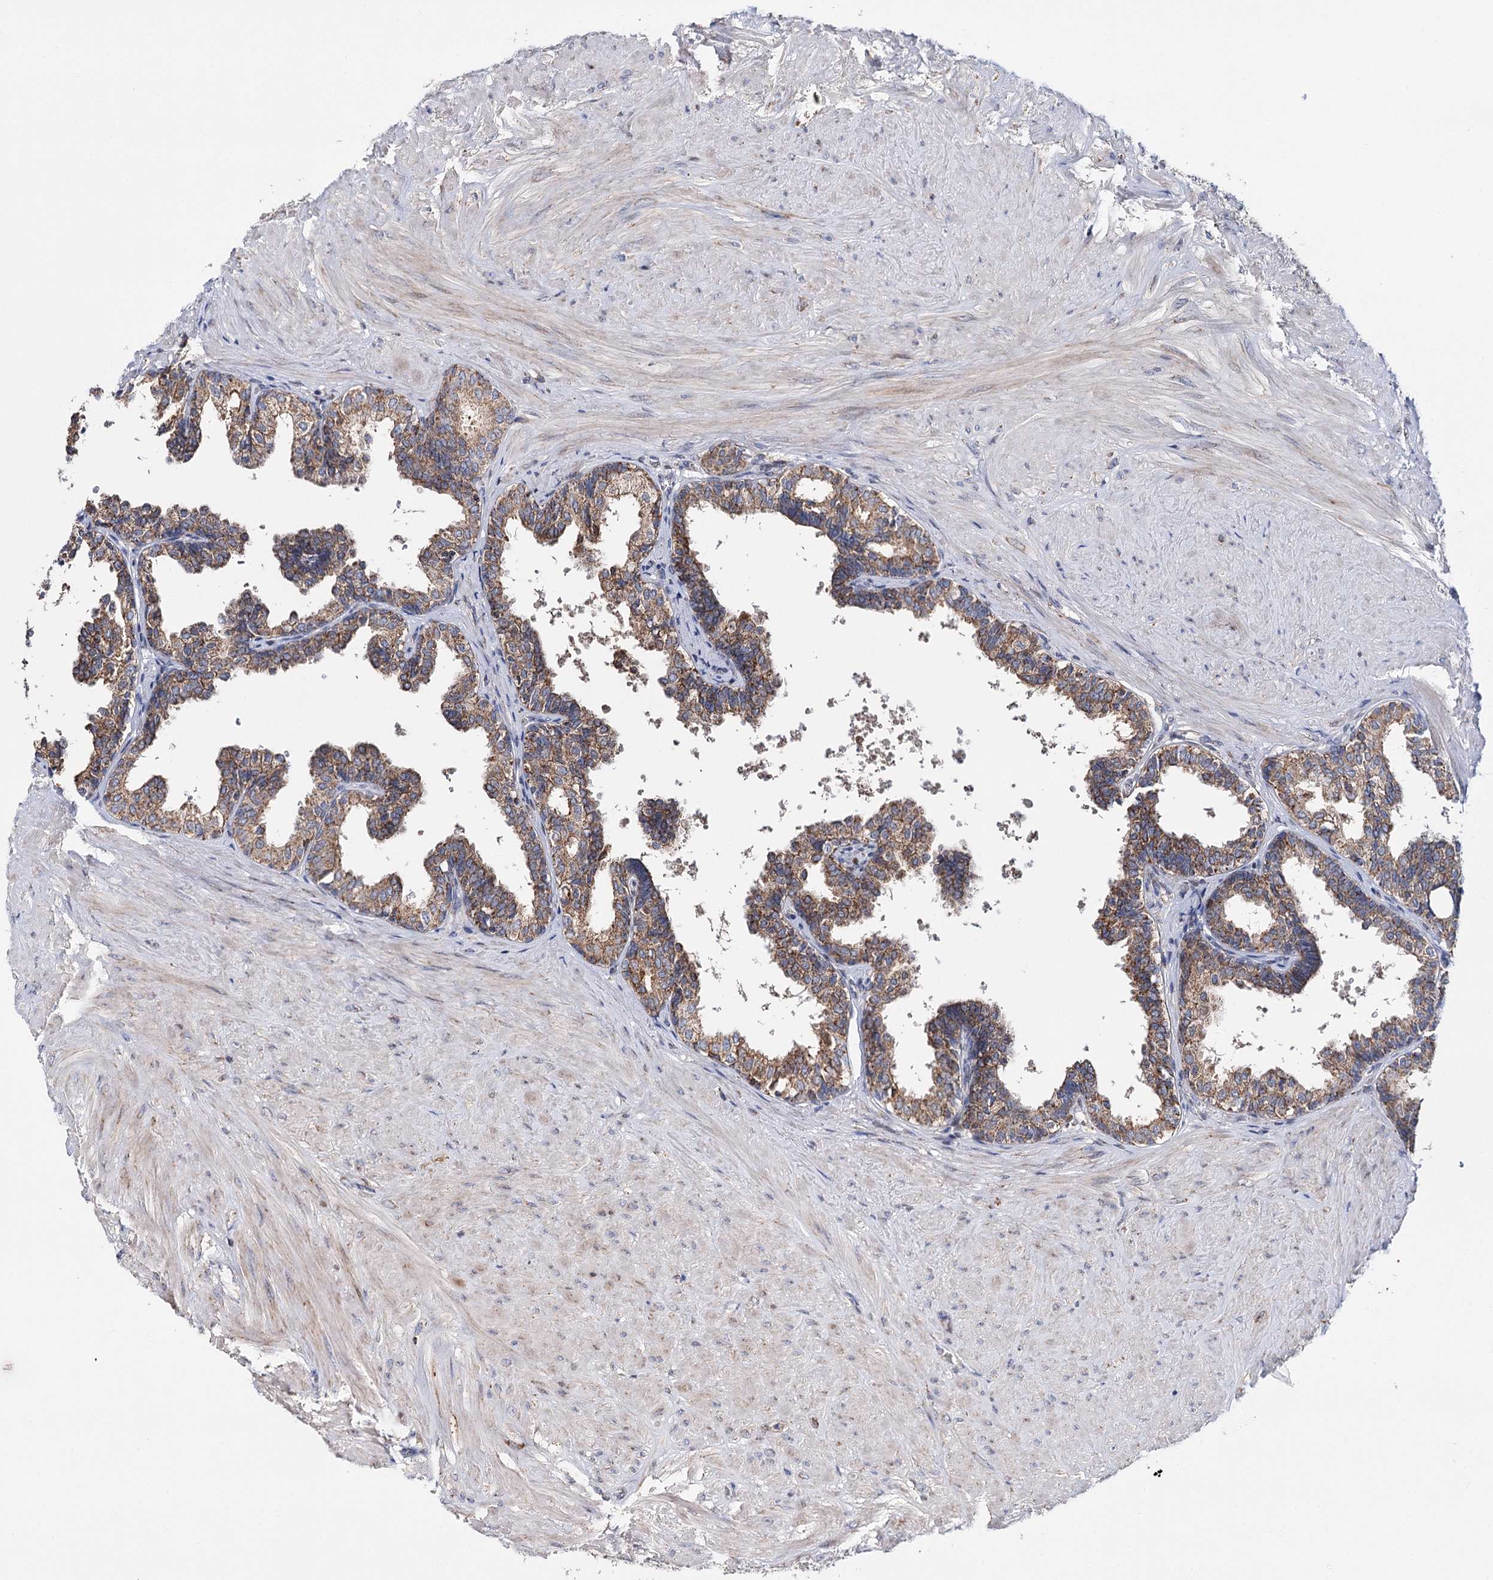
{"staining": {"intensity": "moderate", "quantity": ">75%", "location": "cytoplasmic/membranous"}, "tissue": "prostate", "cell_type": "Glandular cells", "image_type": "normal", "snomed": [{"axis": "morphology", "description": "Normal tissue, NOS"}, {"axis": "topography", "description": "Prostate"}], "caption": "Immunohistochemistry (DAB (3,3'-diaminobenzidine)) staining of normal human prostate displays moderate cytoplasmic/membranous protein expression in approximately >75% of glandular cells. Nuclei are stained in blue.", "gene": "CFAP46", "patient": {"sex": "male", "age": 48}}